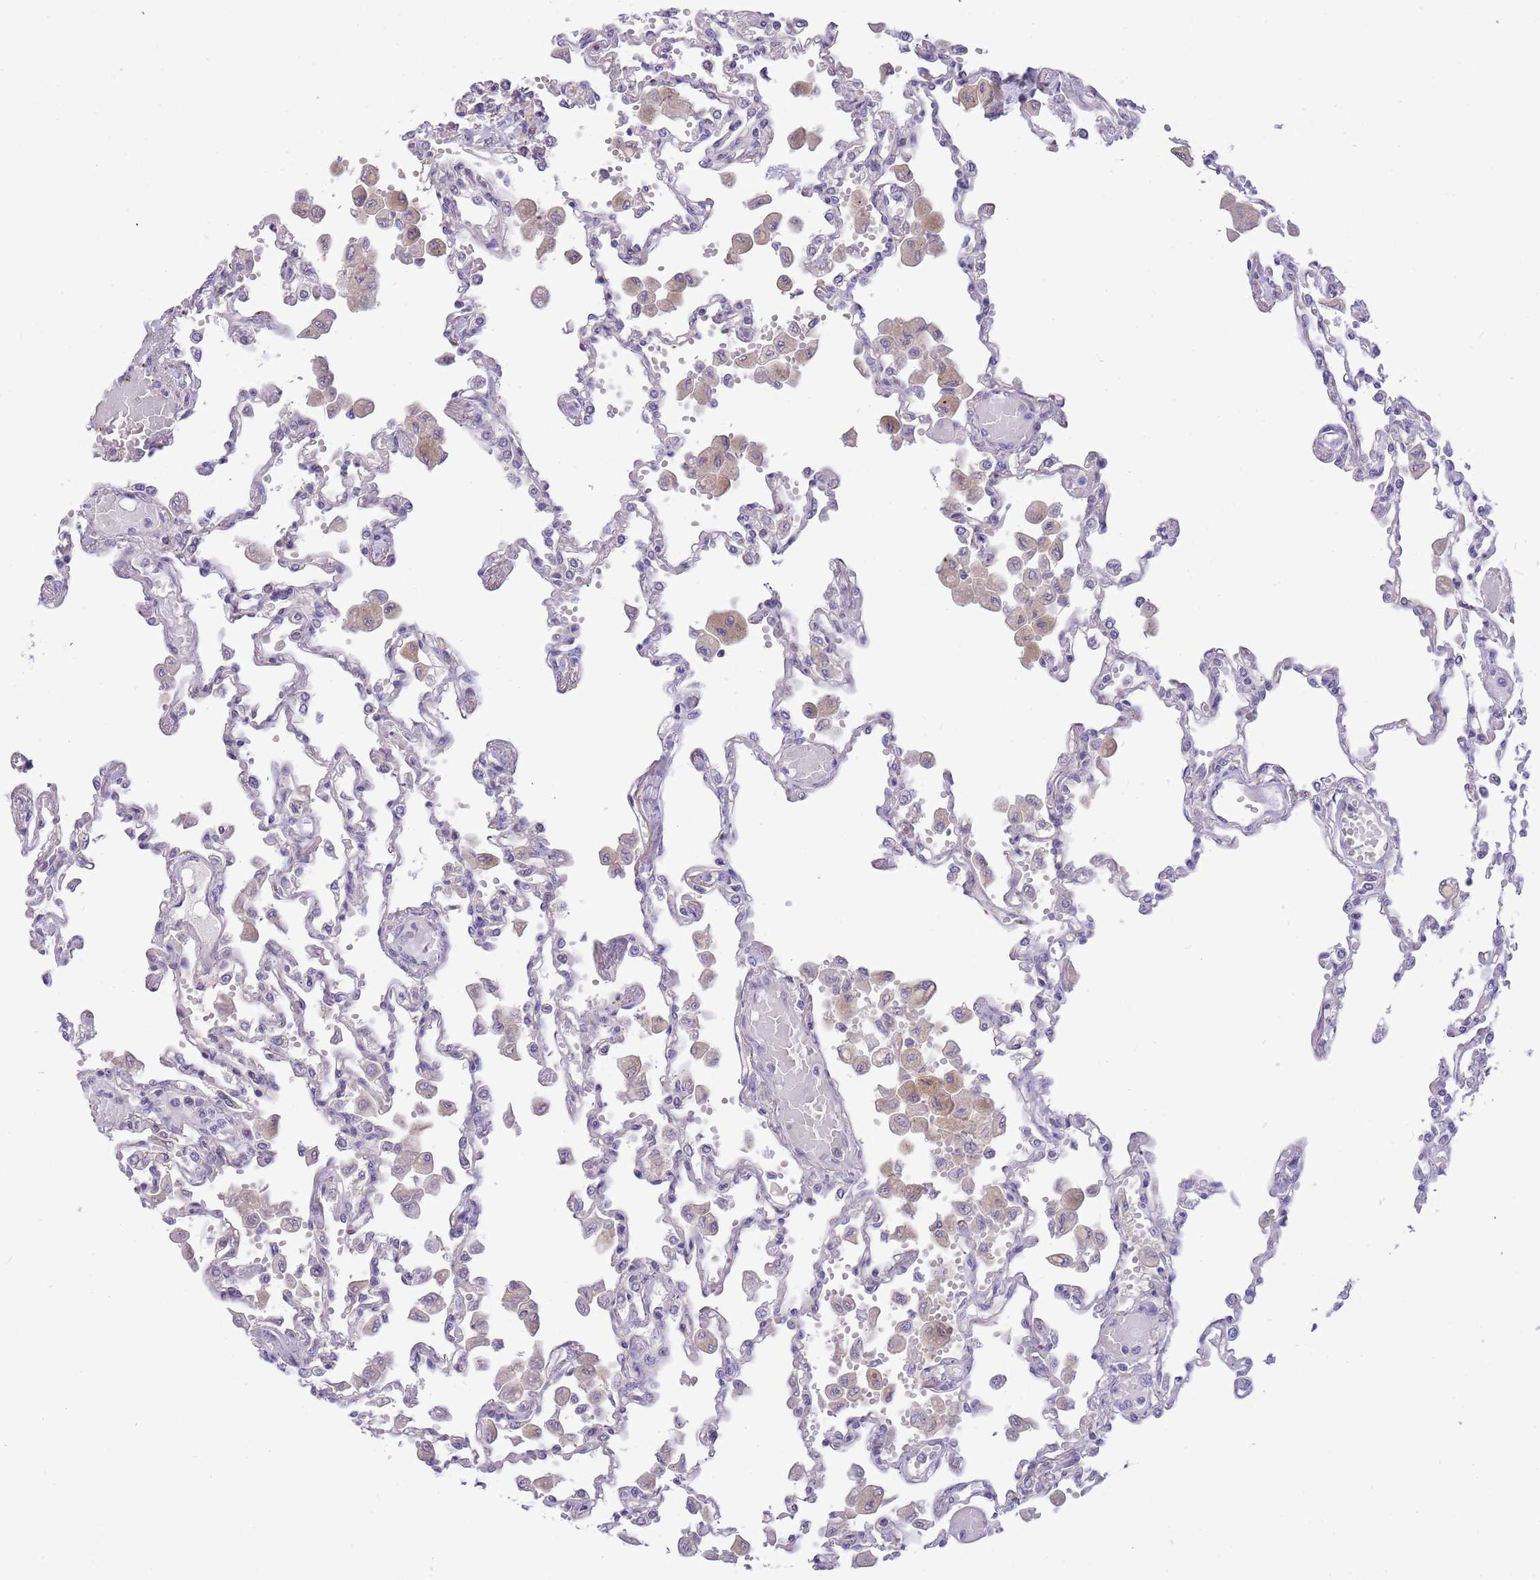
{"staining": {"intensity": "negative", "quantity": "none", "location": "none"}, "tissue": "lung", "cell_type": "Alveolar cells", "image_type": "normal", "snomed": [{"axis": "morphology", "description": "Normal tissue, NOS"}, {"axis": "topography", "description": "Bronchus"}, {"axis": "topography", "description": "Lung"}], "caption": "Immunohistochemical staining of benign human lung shows no significant positivity in alveolar cells. (DAB immunohistochemistry (IHC) with hematoxylin counter stain).", "gene": "CABYR", "patient": {"sex": "female", "age": 49}}